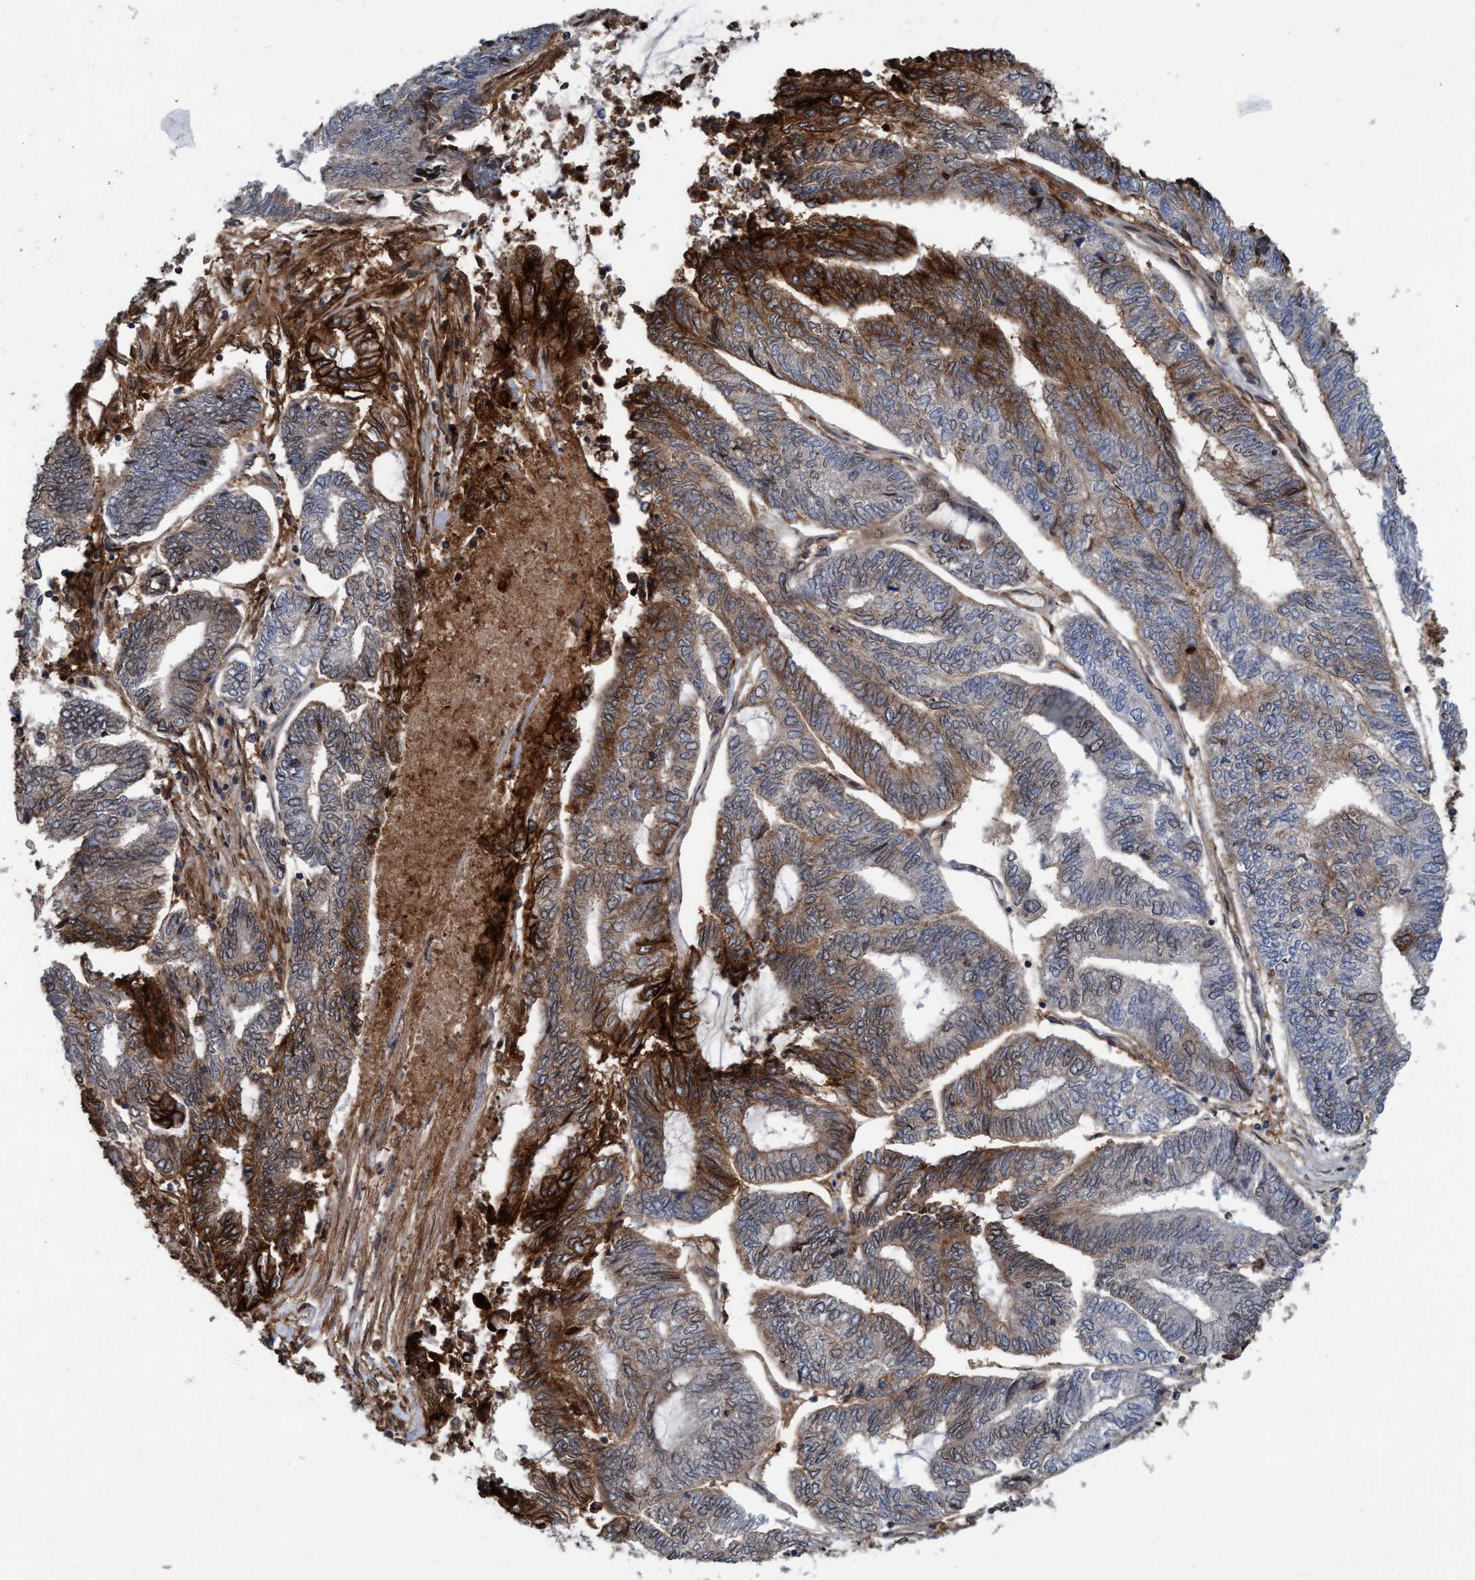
{"staining": {"intensity": "strong", "quantity": "<25%", "location": "cytoplasmic/membranous"}, "tissue": "endometrial cancer", "cell_type": "Tumor cells", "image_type": "cancer", "snomed": [{"axis": "morphology", "description": "Adenocarcinoma, NOS"}, {"axis": "topography", "description": "Uterus"}, {"axis": "topography", "description": "Endometrium"}], "caption": "This micrograph displays endometrial adenocarcinoma stained with immunohistochemistry (IHC) to label a protein in brown. The cytoplasmic/membranous of tumor cells show strong positivity for the protein. Nuclei are counter-stained blue.", "gene": "SLC16A3", "patient": {"sex": "female", "age": 70}}